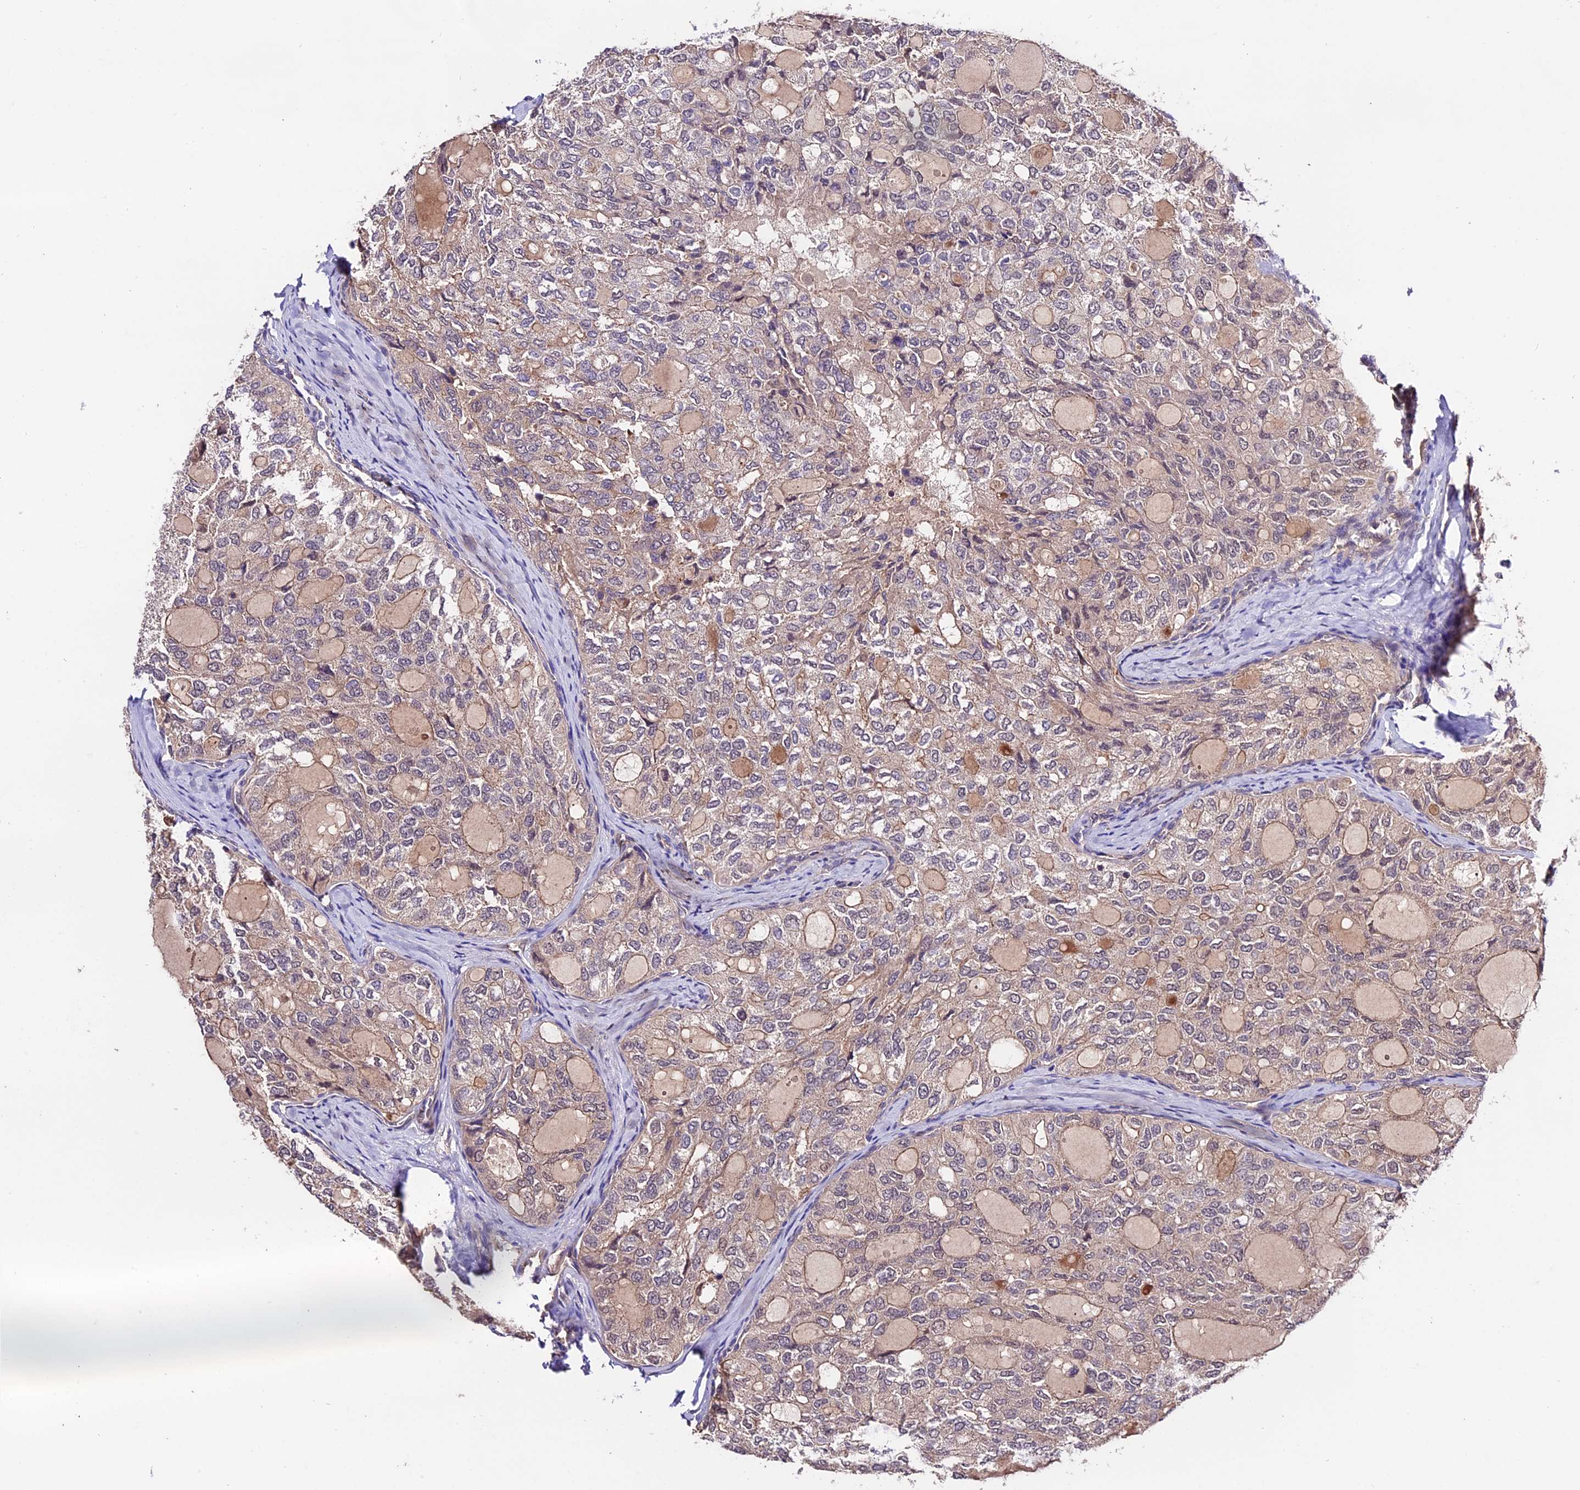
{"staining": {"intensity": "weak", "quantity": "<25%", "location": "cytoplasmic/membranous"}, "tissue": "thyroid cancer", "cell_type": "Tumor cells", "image_type": "cancer", "snomed": [{"axis": "morphology", "description": "Follicular adenoma carcinoma, NOS"}, {"axis": "topography", "description": "Thyroid gland"}], "caption": "High magnification brightfield microscopy of thyroid follicular adenoma carcinoma stained with DAB (3,3'-diaminobenzidine) (brown) and counterstained with hematoxylin (blue): tumor cells show no significant positivity.", "gene": "CES3", "patient": {"sex": "male", "age": 75}}